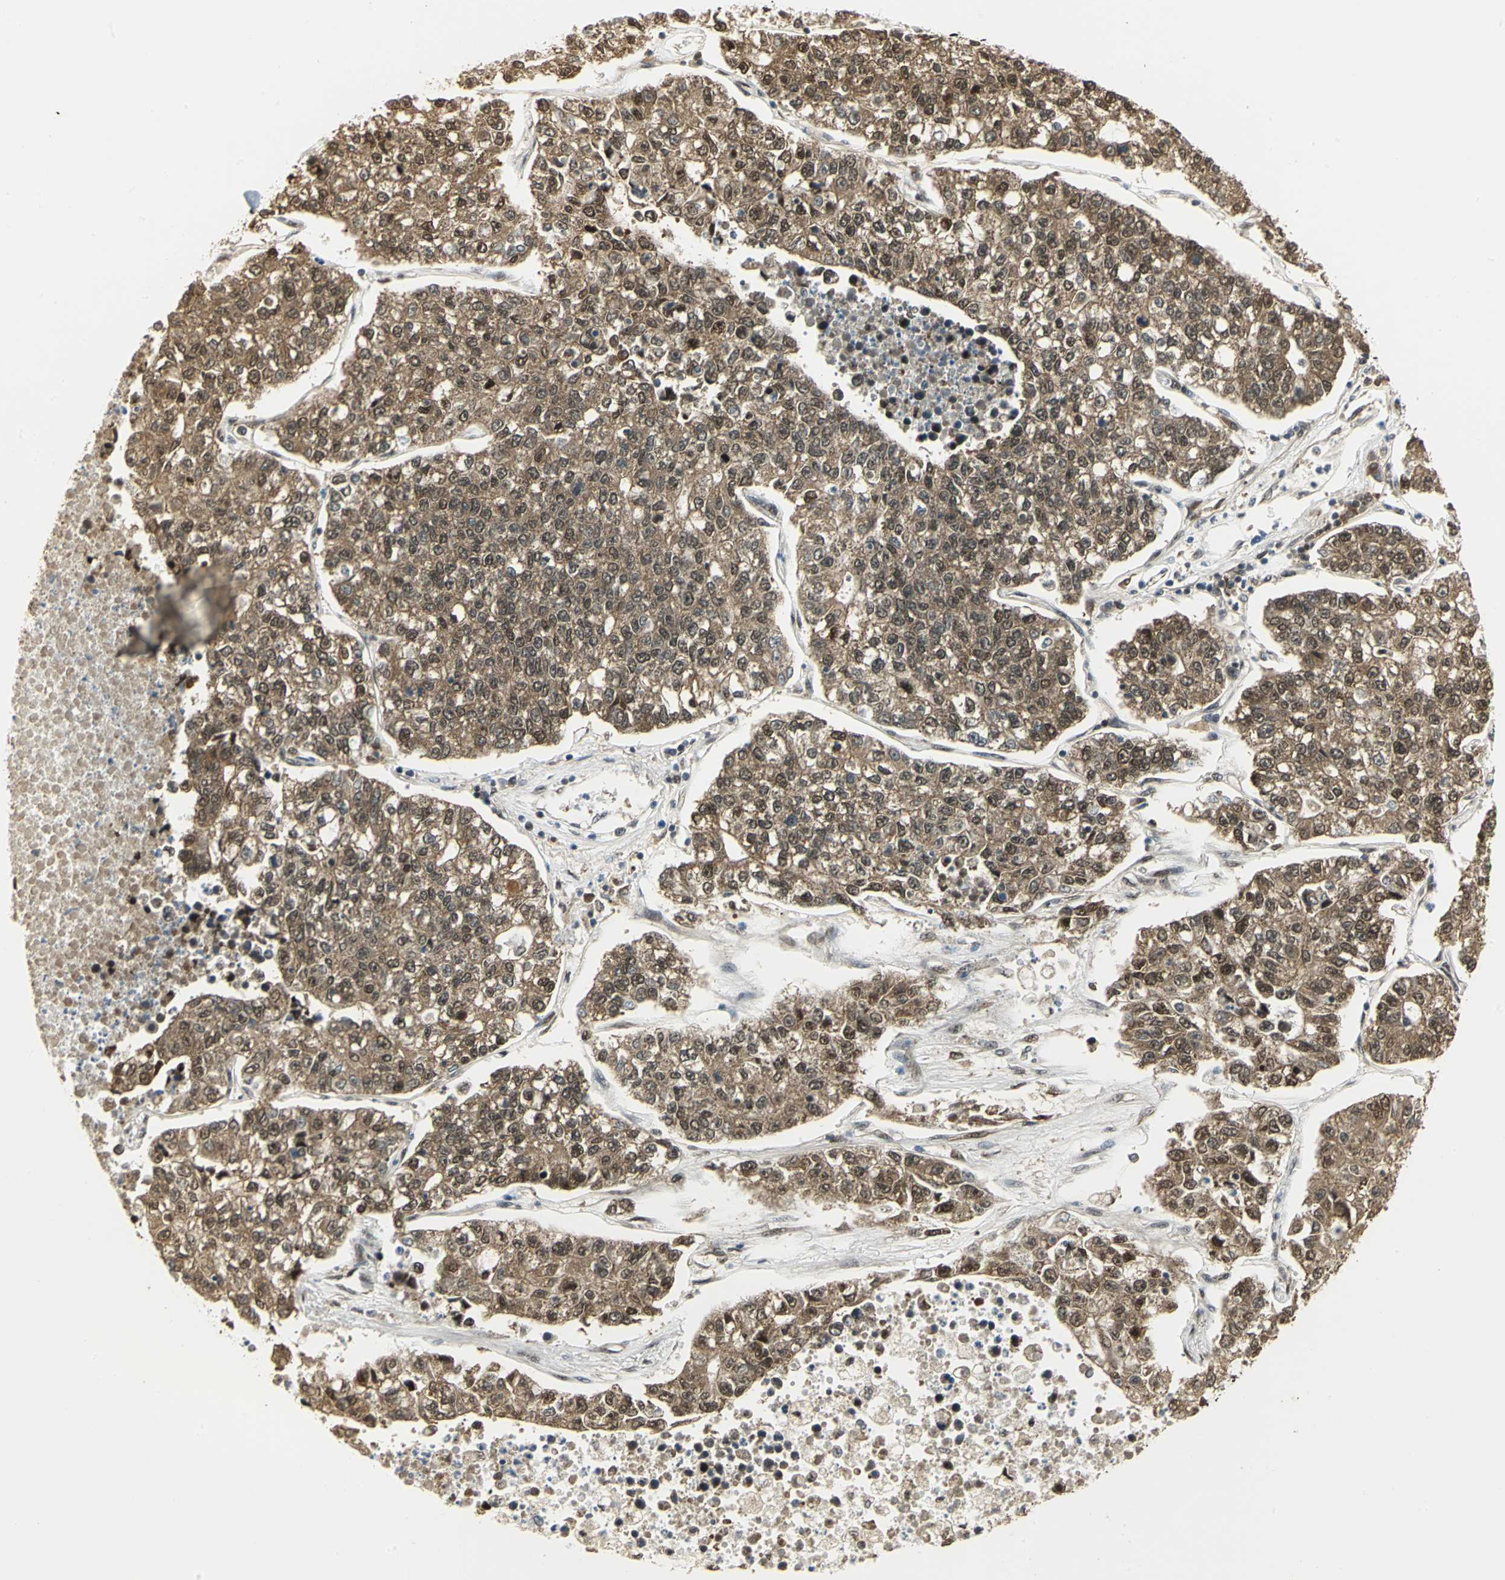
{"staining": {"intensity": "moderate", "quantity": ">75%", "location": "cytoplasmic/membranous,nuclear"}, "tissue": "lung cancer", "cell_type": "Tumor cells", "image_type": "cancer", "snomed": [{"axis": "morphology", "description": "Adenocarcinoma, NOS"}, {"axis": "topography", "description": "Lung"}], "caption": "This is an image of immunohistochemistry (IHC) staining of lung adenocarcinoma, which shows moderate expression in the cytoplasmic/membranous and nuclear of tumor cells.", "gene": "PSMC4", "patient": {"sex": "male", "age": 49}}